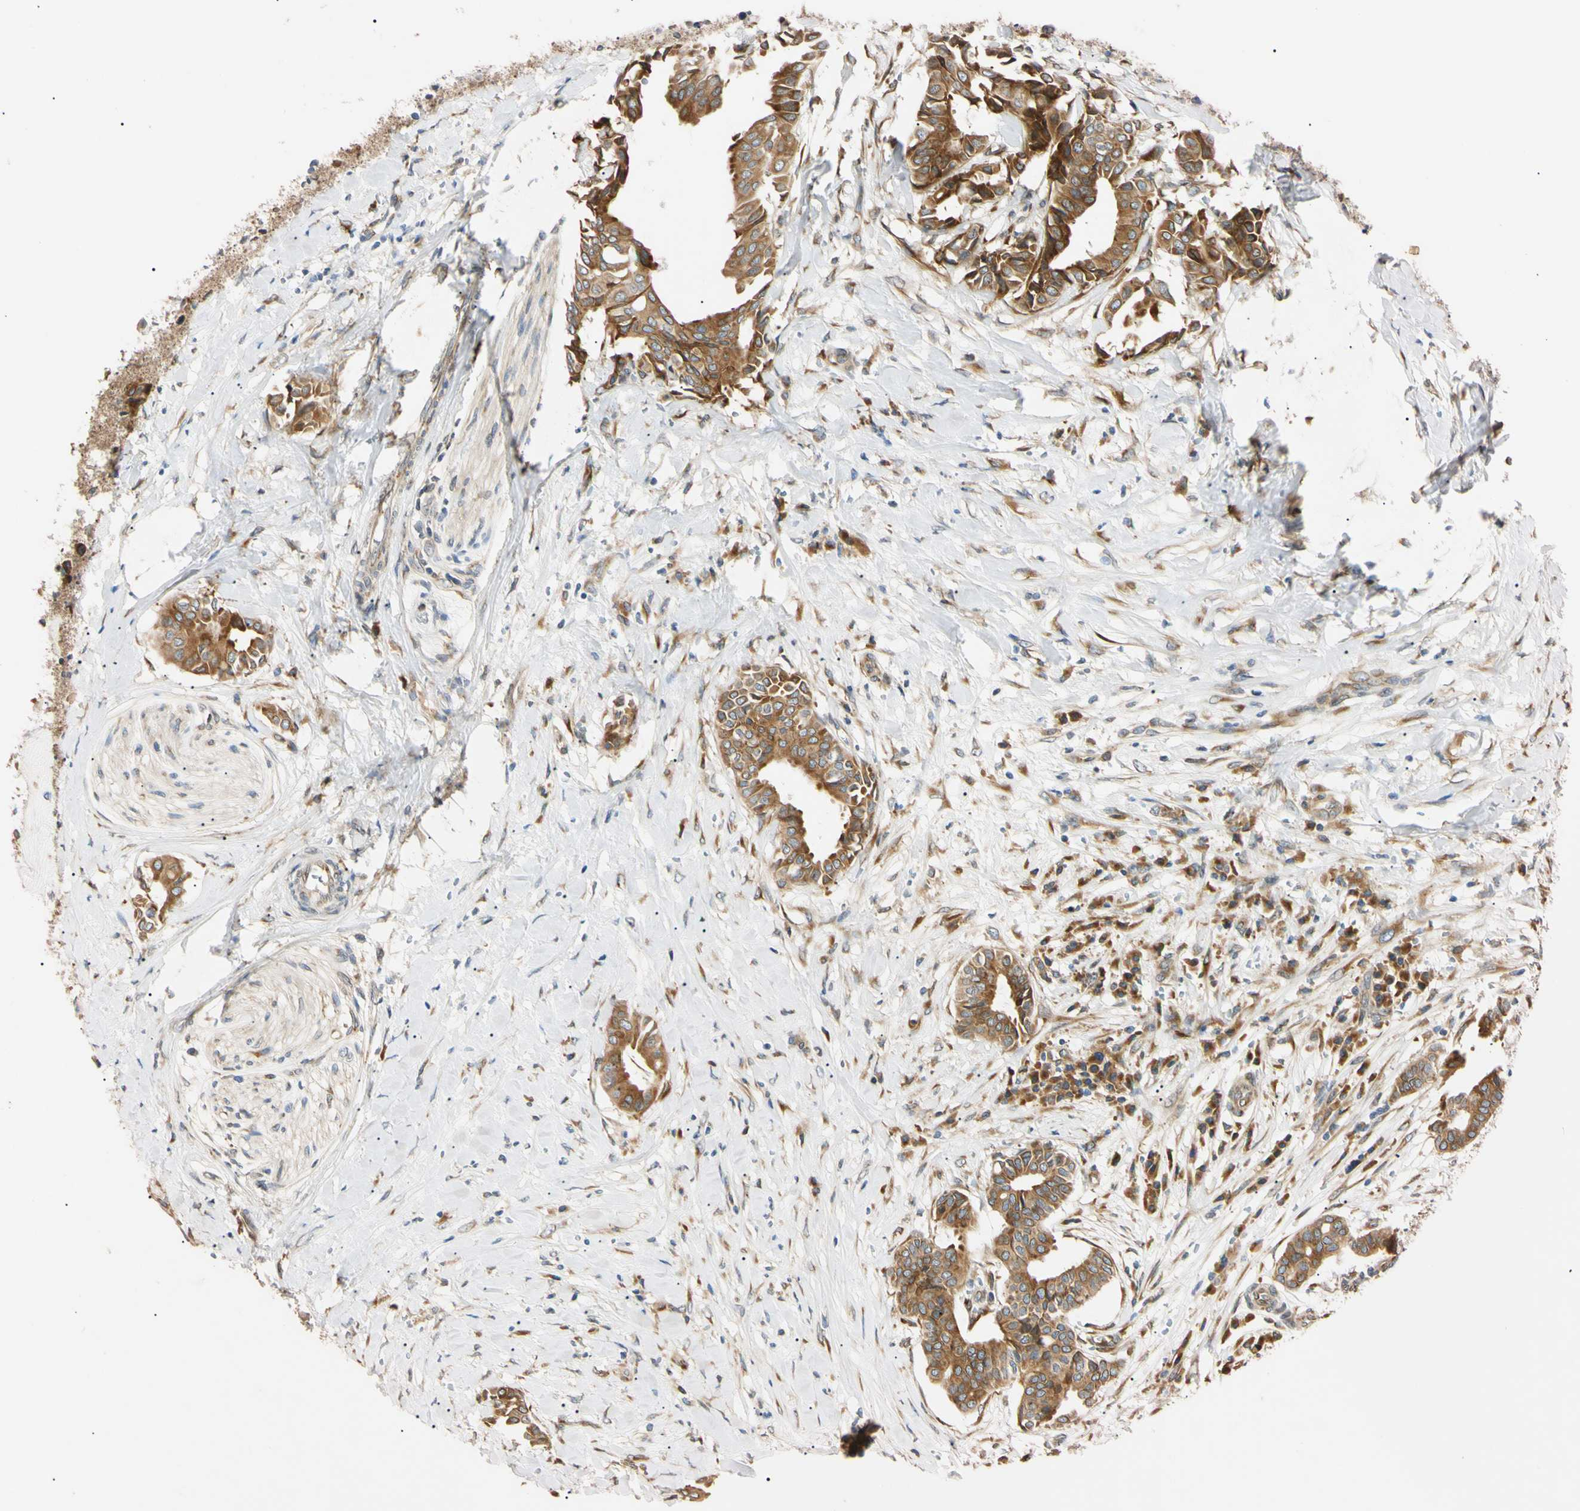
{"staining": {"intensity": "moderate", "quantity": ">75%", "location": "cytoplasmic/membranous"}, "tissue": "head and neck cancer", "cell_type": "Tumor cells", "image_type": "cancer", "snomed": [{"axis": "morphology", "description": "Adenocarcinoma, NOS"}, {"axis": "topography", "description": "Salivary gland"}, {"axis": "topography", "description": "Head-Neck"}], "caption": "DAB (3,3'-diaminobenzidine) immunohistochemical staining of human adenocarcinoma (head and neck) displays moderate cytoplasmic/membranous protein positivity in about >75% of tumor cells.", "gene": "IER3IP1", "patient": {"sex": "female", "age": 59}}